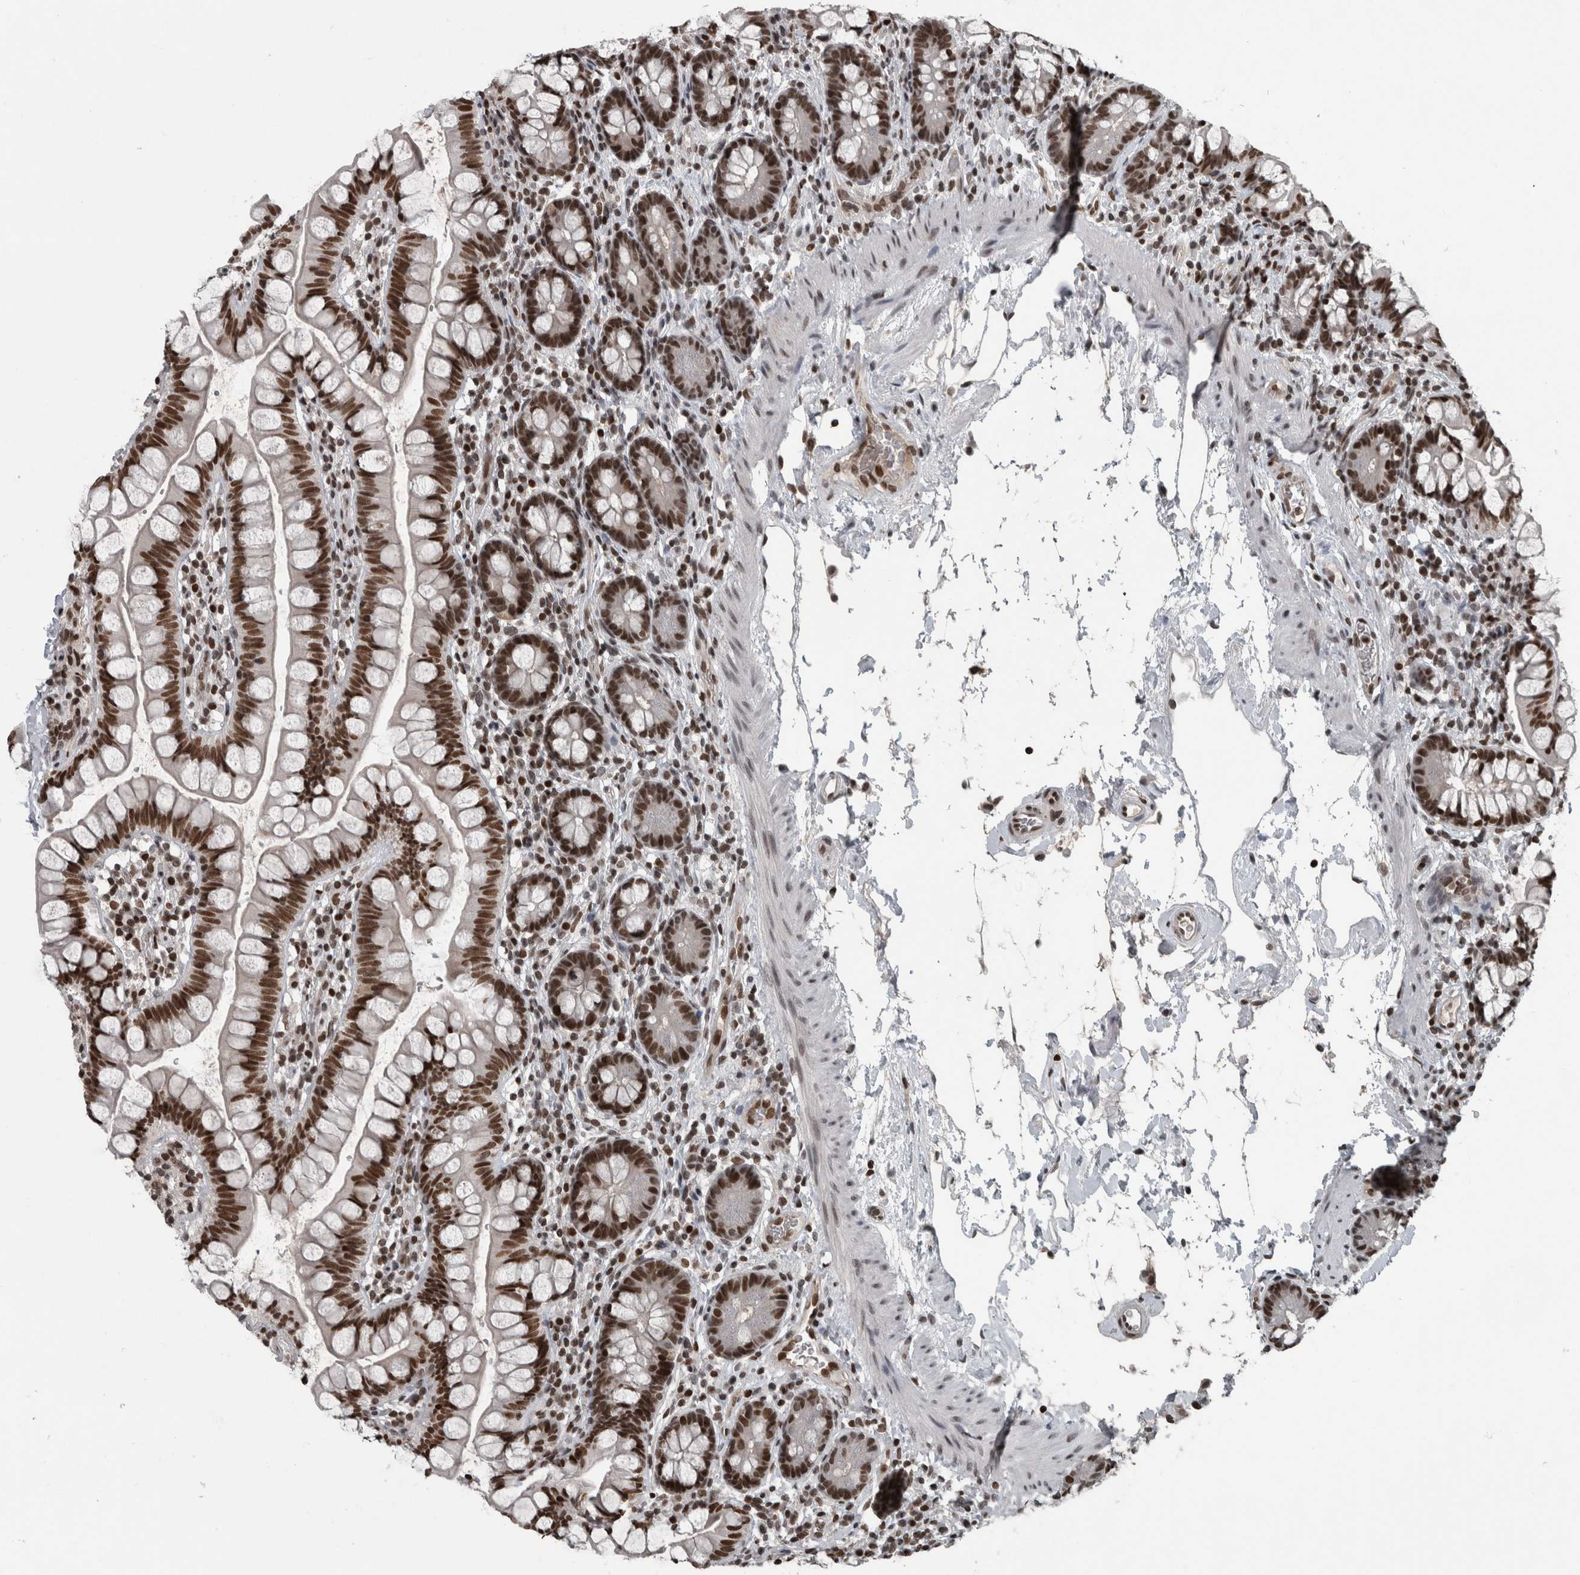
{"staining": {"intensity": "strong", "quantity": ">75%", "location": "nuclear"}, "tissue": "small intestine", "cell_type": "Glandular cells", "image_type": "normal", "snomed": [{"axis": "morphology", "description": "Normal tissue, NOS"}, {"axis": "topography", "description": "Small intestine"}], "caption": "A high-resolution photomicrograph shows IHC staining of unremarkable small intestine, which exhibits strong nuclear expression in approximately >75% of glandular cells.", "gene": "UNC50", "patient": {"sex": "female", "age": 84}}